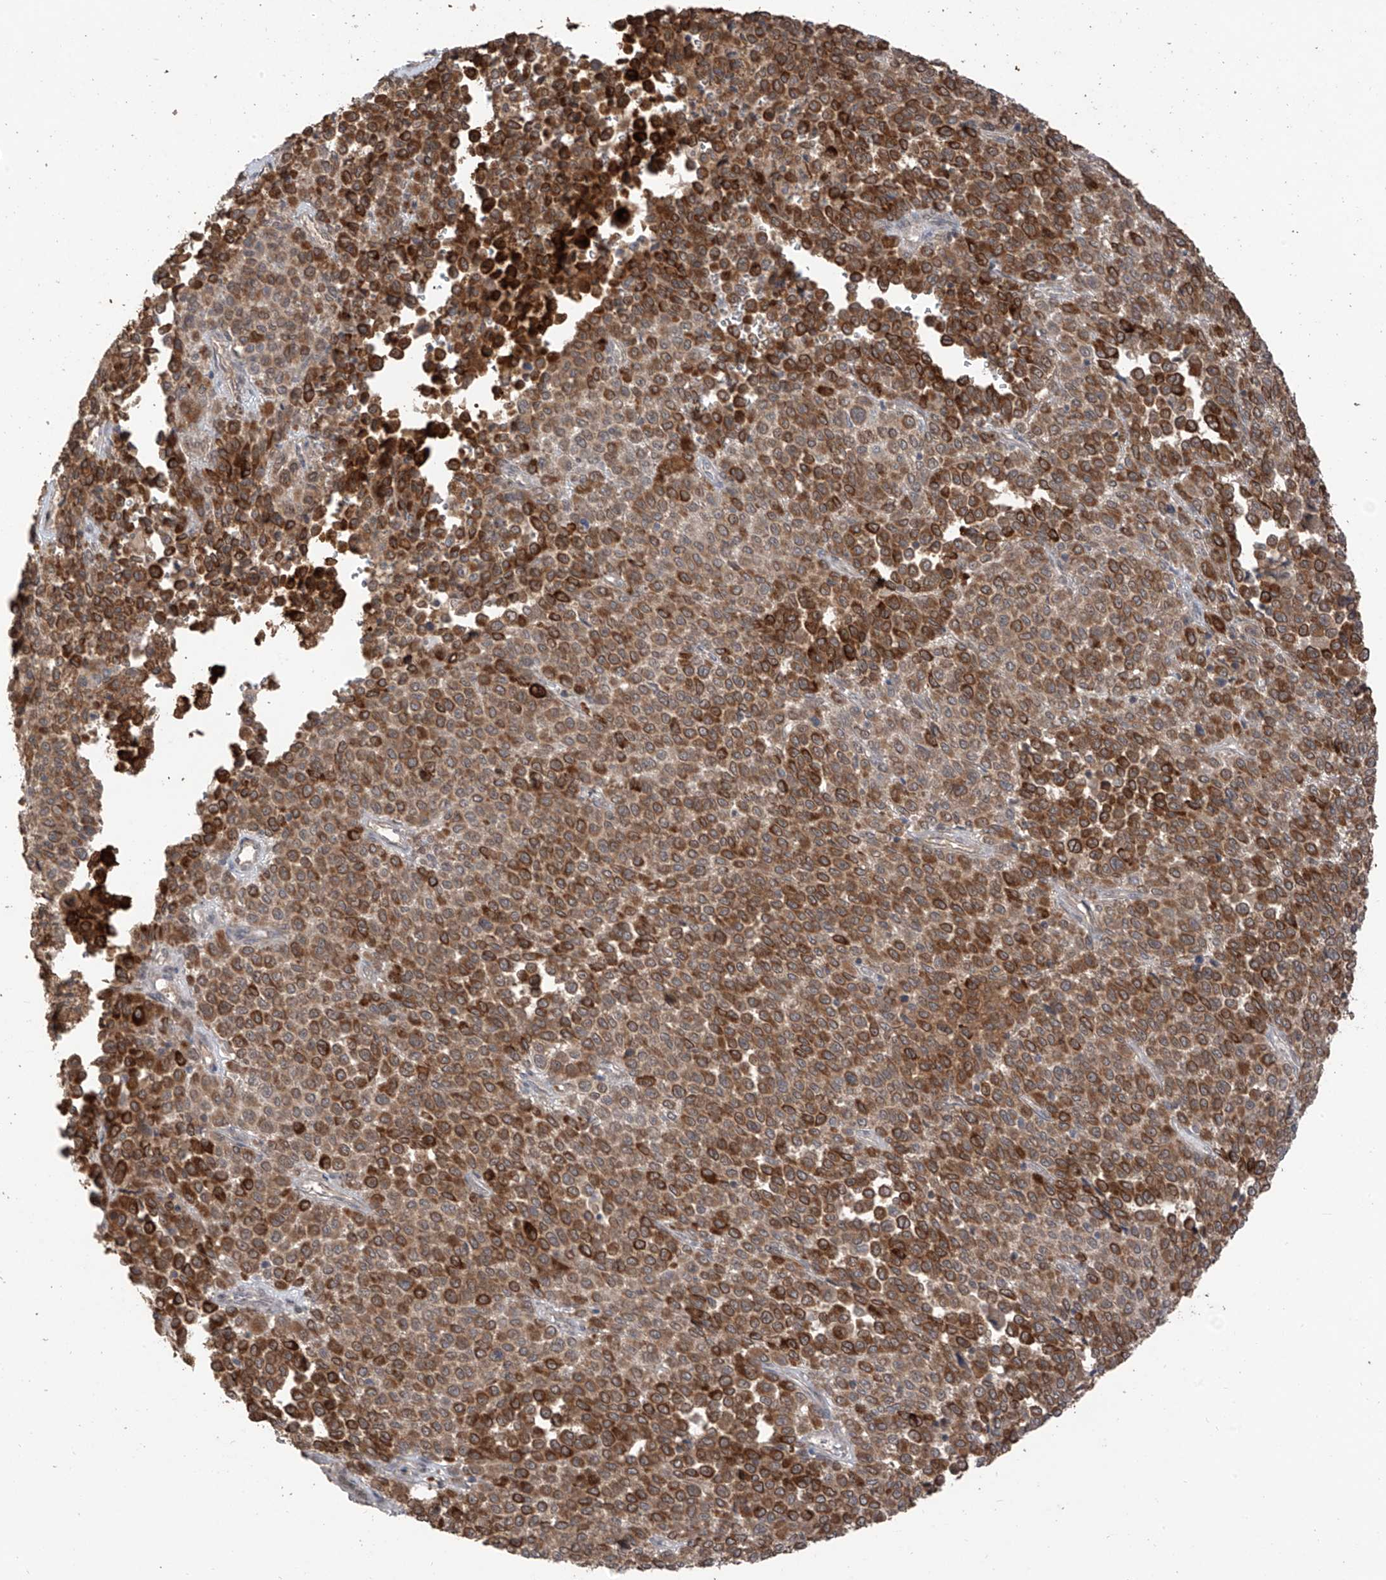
{"staining": {"intensity": "strong", "quantity": ">75%", "location": "cytoplasmic/membranous"}, "tissue": "melanoma", "cell_type": "Tumor cells", "image_type": "cancer", "snomed": [{"axis": "morphology", "description": "Malignant melanoma, Metastatic site"}, {"axis": "topography", "description": "Pancreas"}], "caption": "Malignant melanoma (metastatic site) tissue demonstrates strong cytoplasmic/membranous positivity in approximately >75% of tumor cells", "gene": "COLGALT2", "patient": {"sex": "female", "age": 30}}